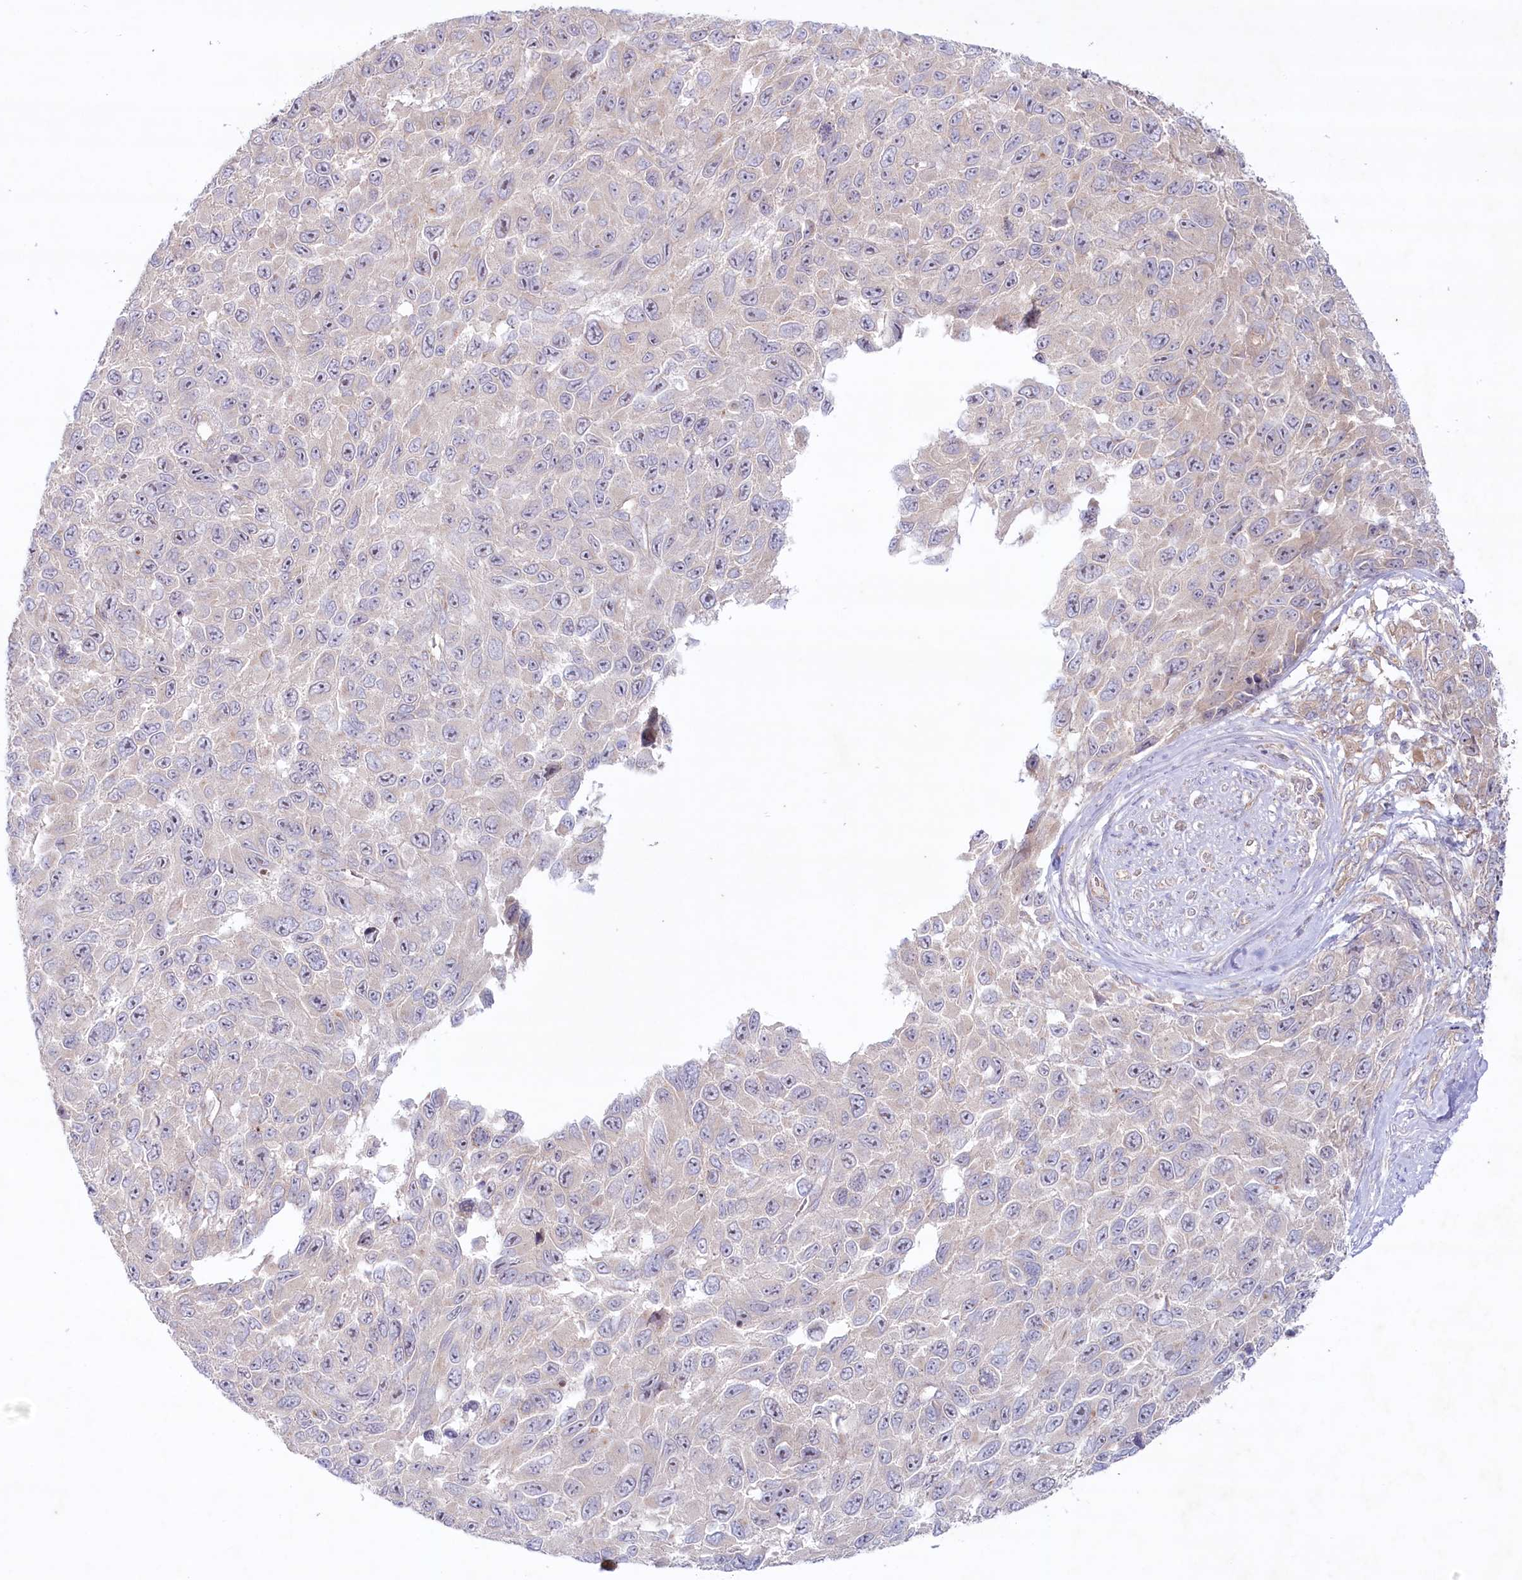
{"staining": {"intensity": "negative", "quantity": "none", "location": "none"}, "tissue": "melanoma", "cell_type": "Tumor cells", "image_type": "cancer", "snomed": [{"axis": "morphology", "description": "Normal tissue, NOS"}, {"axis": "morphology", "description": "Malignant melanoma, NOS"}, {"axis": "topography", "description": "Skin"}], "caption": "Immunohistochemistry of malignant melanoma displays no expression in tumor cells. (DAB (3,3'-diaminobenzidine) immunohistochemistry with hematoxylin counter stain).", "gene": "TNIP1", "patient": {"sex": "female", "age": 96}}